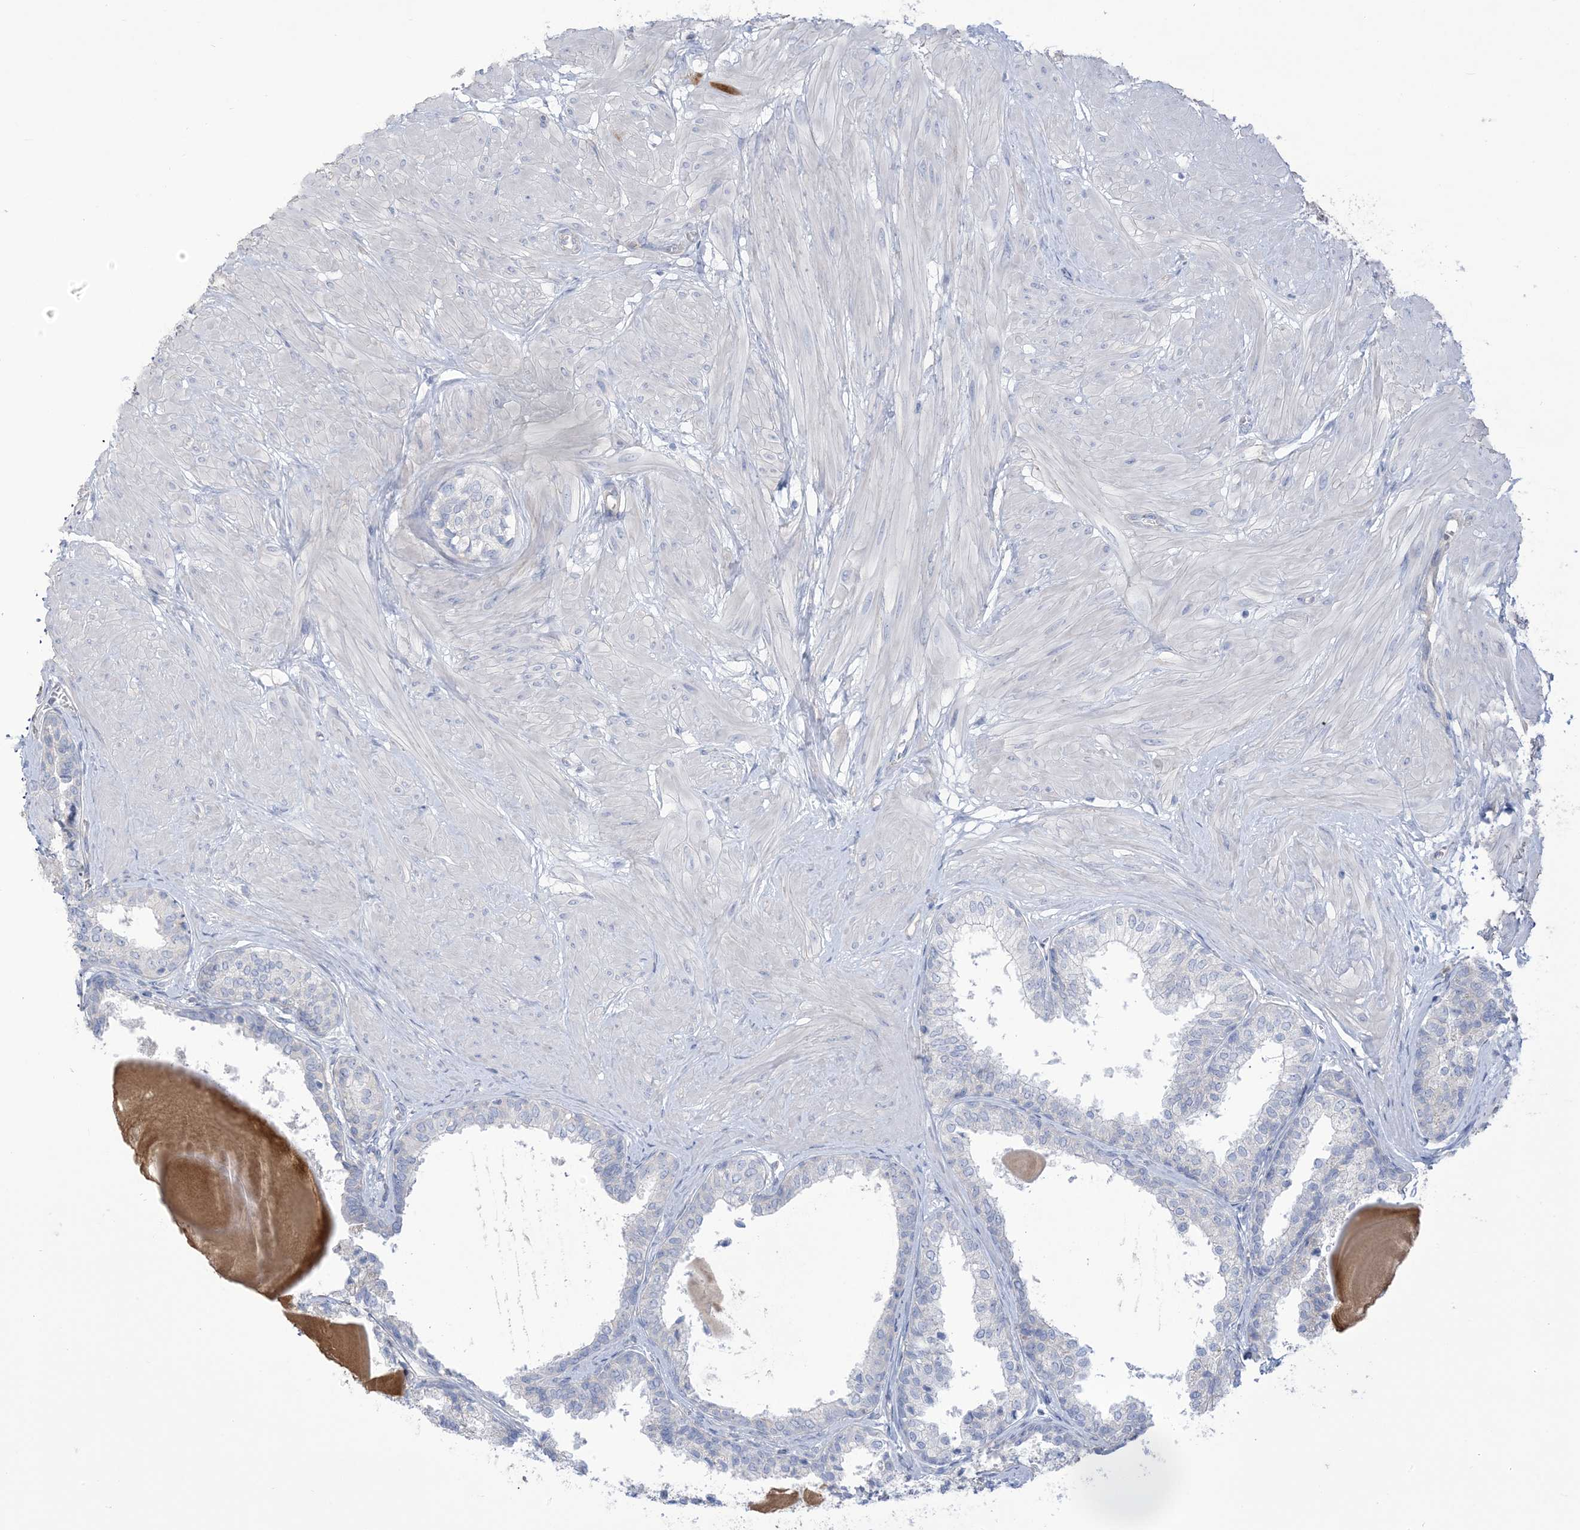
{"staining": {"intensity": "negative", "quantity": "none", "location": "none"}, "tissue": "prostate", "cell_type": "Glandular cells", "image_type": "normal", "snomed": [{"axis": "morphology", "description": "Normal tissue, NOS"}, {"axis": "topography", "description": "Prostate"}], "caption": "DAB immunohistochemical staining of normal prostate shows no significant positivity in glandular cells.", "gene": "MTHFD2L", "patient": {"sex": "male", "age": 48}}